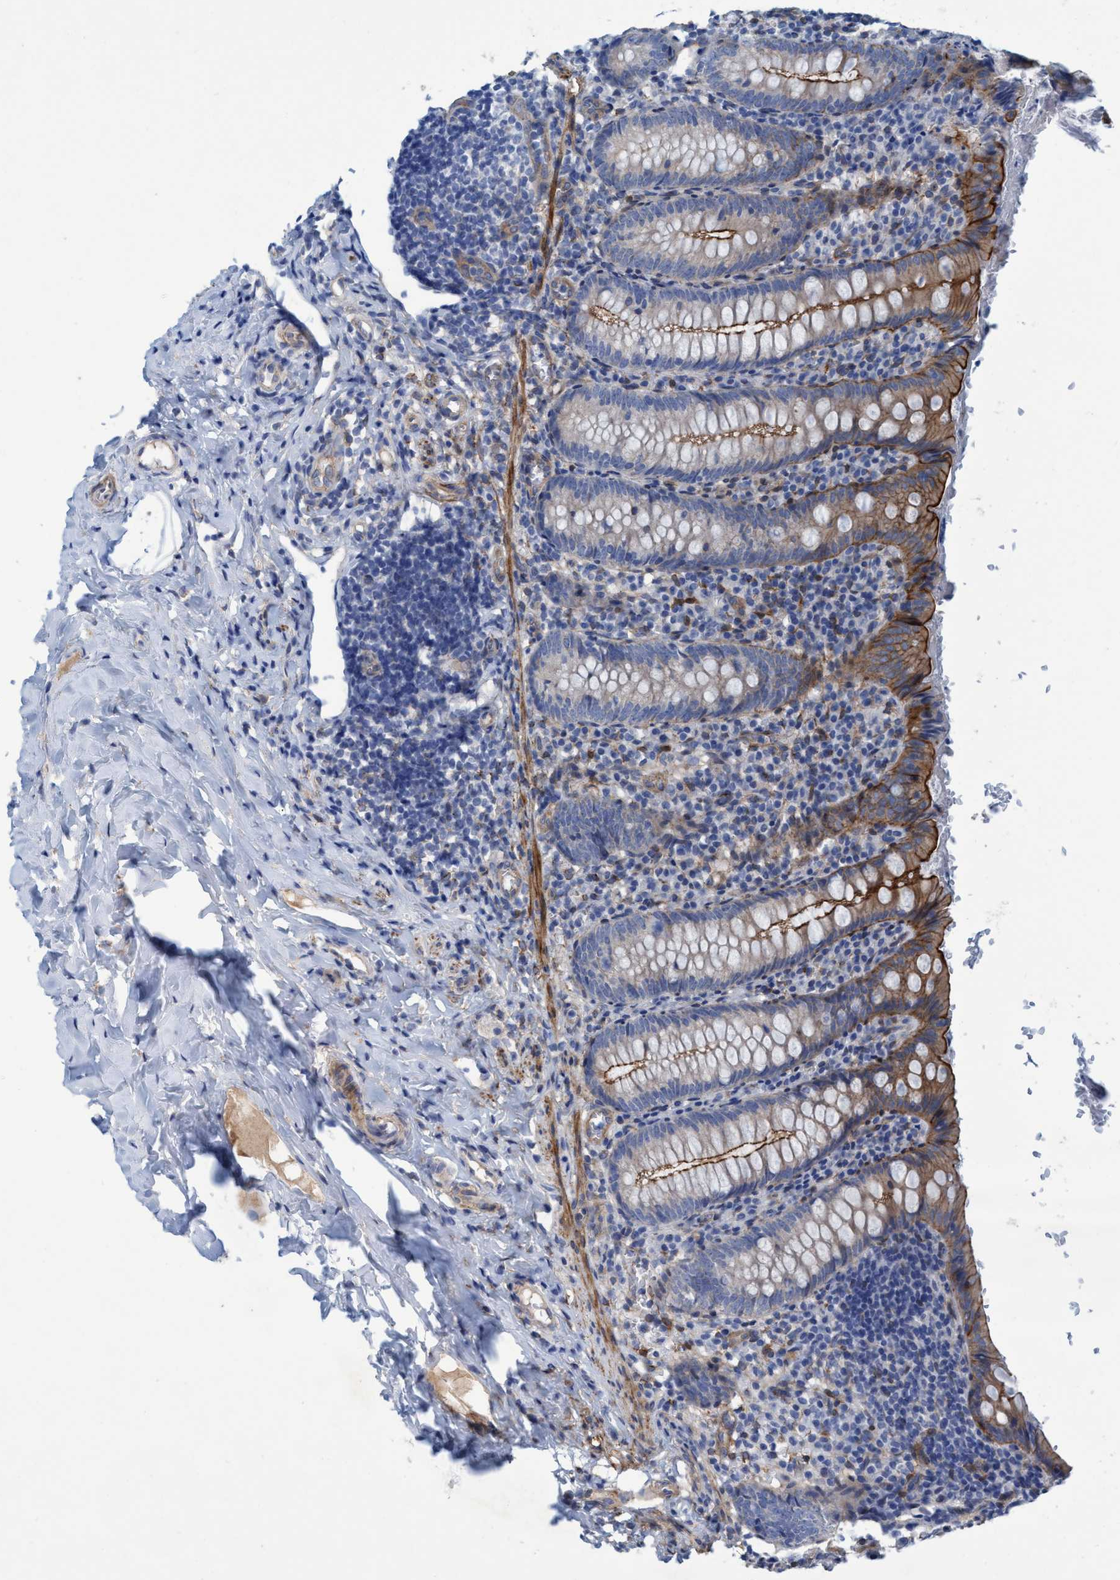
{"staining": {"intensity": "strong", "quantity": "25%-75%", "location": "cytoplasmic/membranous"}, "tissue": "appendix", "cell_type": "Glandular cells", "image_type": "normal", "snomed": [{"axis": "morphology", "description": "Normal tissue, NOS"}, {"axis": "topography", "description": "Appendix"}], "caption": "Protein expression analysis of unremarkable appendix shows strong cytoplasmic/membranous positivity in approximately 25%-75% of glandular cells. (DAB = brown stain, brightfield microscopy at high magnification).", "gene": "GULP1", "patient": {"sex": "female", "age": 10}}